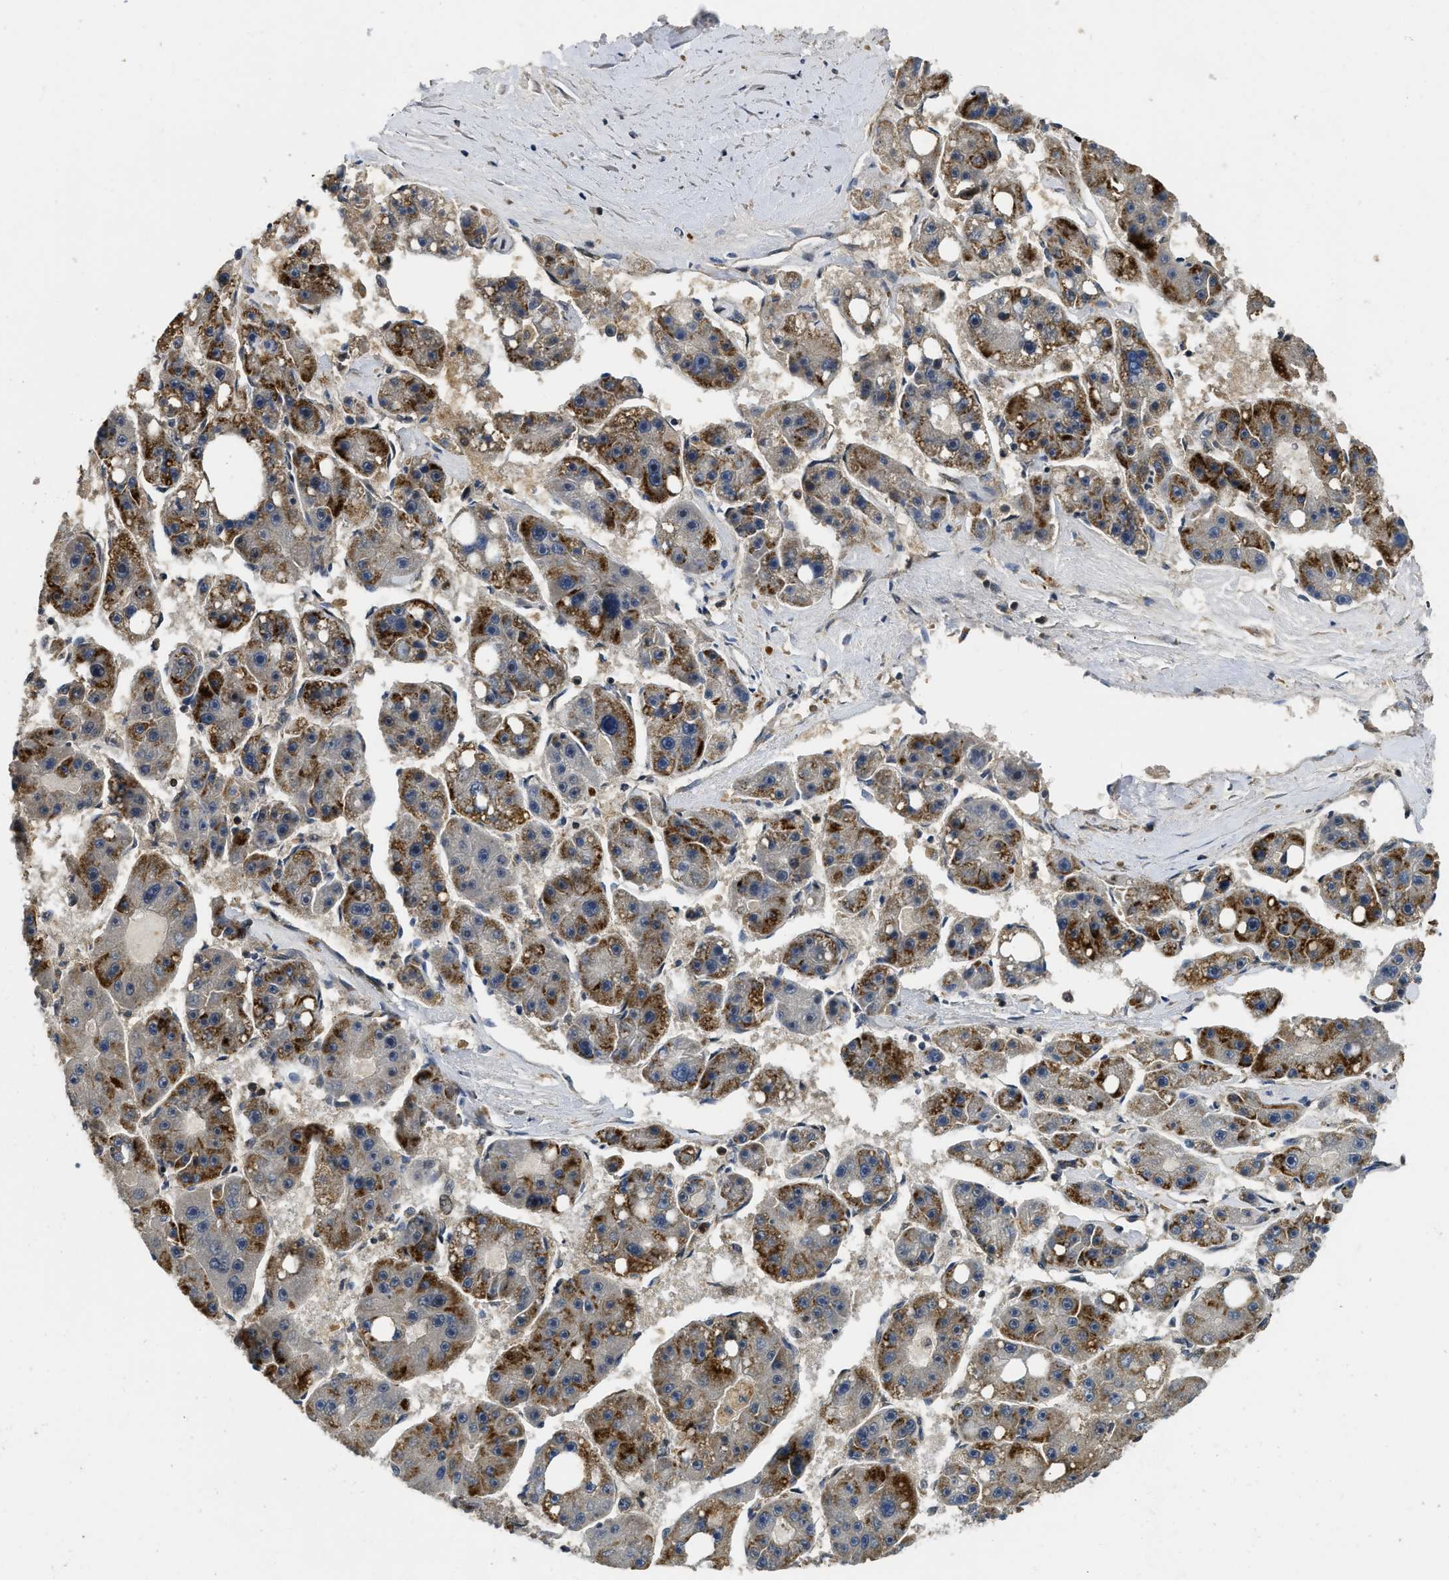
{"staining": {"intensity": "moderate", "quantity": ">75%", "location": "cytoplasmic/membranous"}, "tissue": "liver cancer", "cell_type": "Tumor cells", "image_type": "cancer", "snomed": [{"axis": "morphology", "description": "Carcinoma, Hepatocellular, NOS"}, {"axis": "topography", "description": "Liver"}], "caption": "This is a histology image of immunohistochemistry staining of liver cancer (hepatocellular carcinoma), which shows moderate staining in the cytoplasmic/membranous of tumor cells.", "gene": "ADSL", "patient": {"sex": "female", "age": 61}}